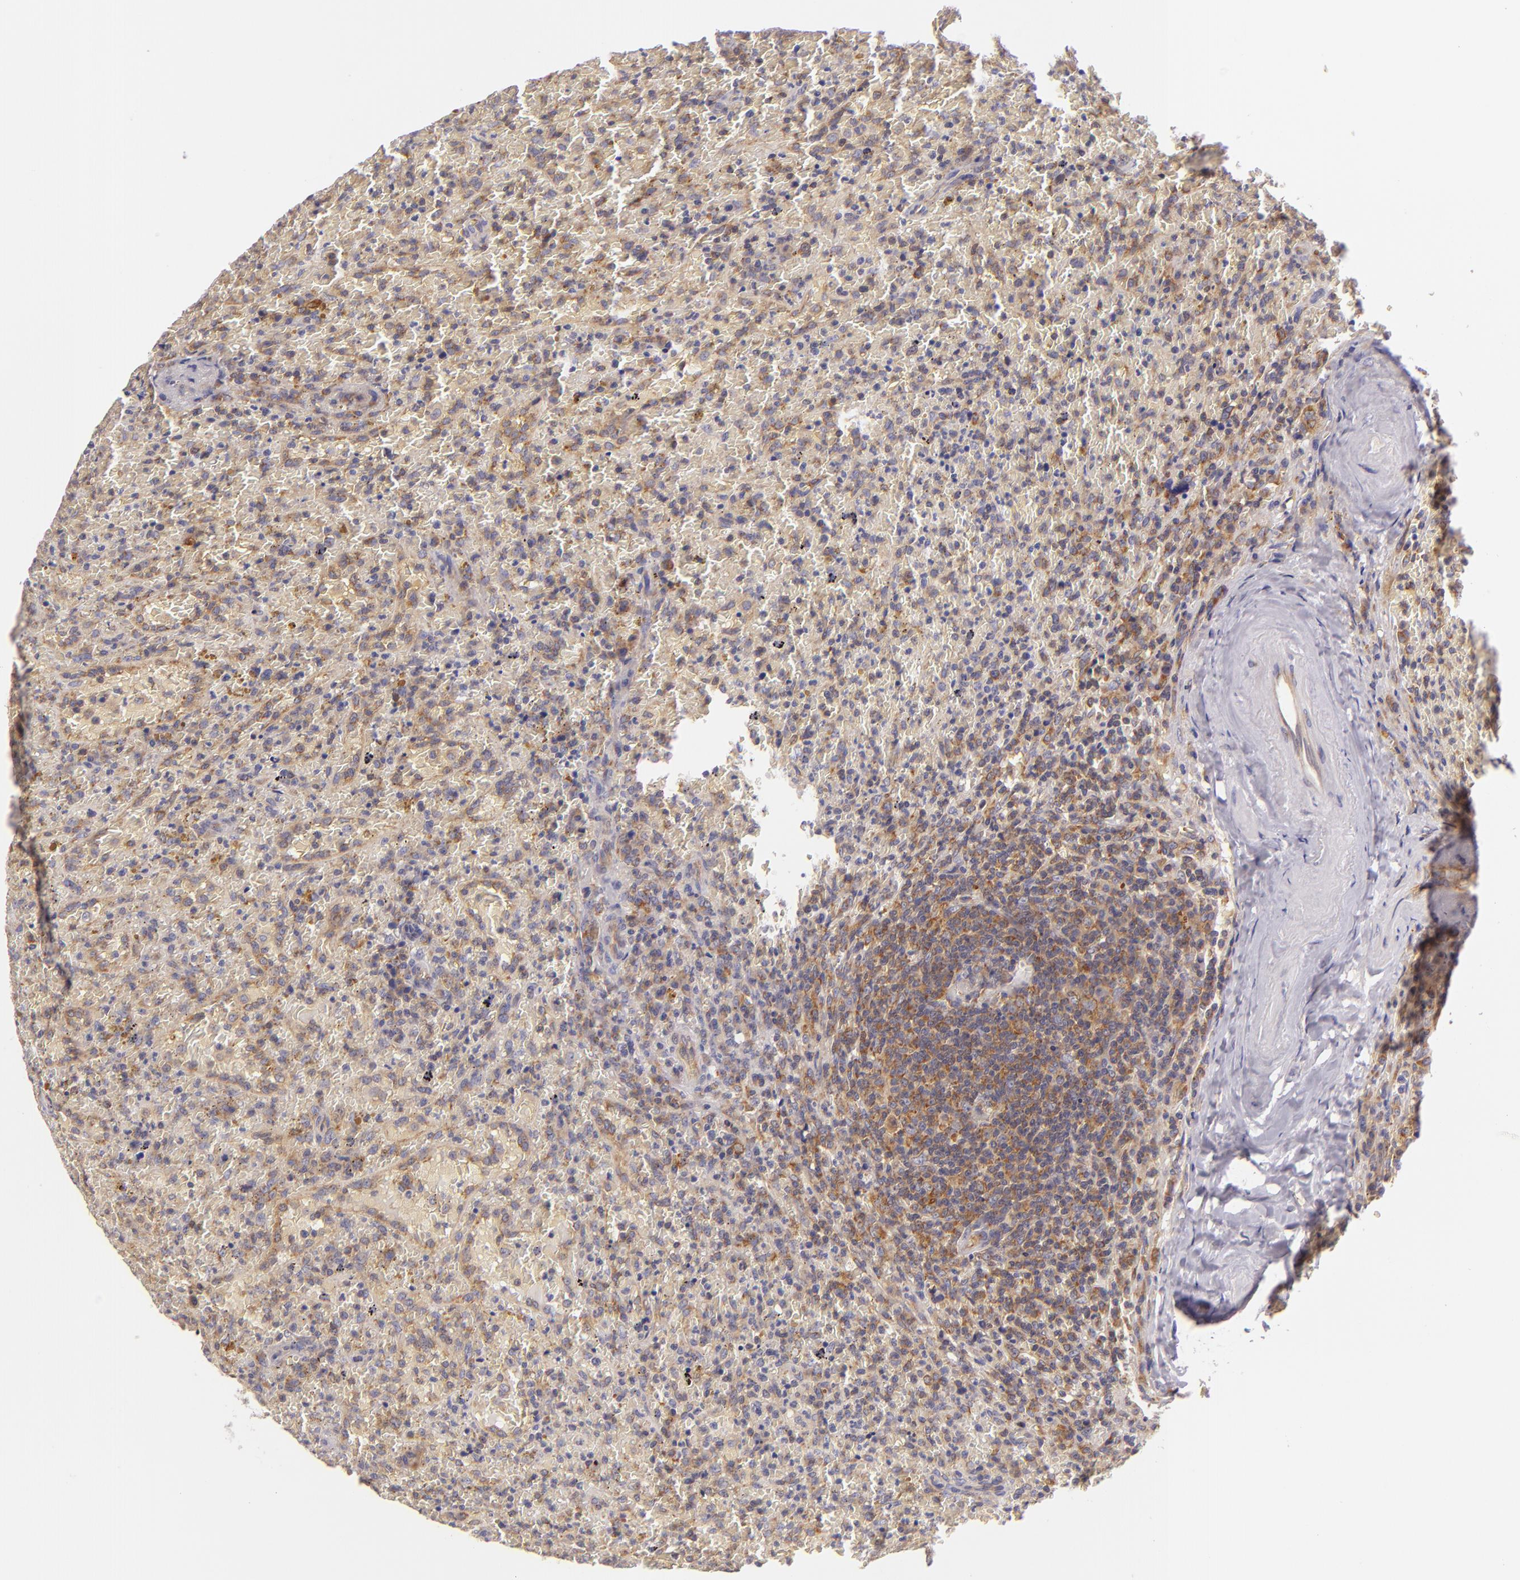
{"staining": {"intensity": "moderate", "quantity": "25%-75%", "location": "cytoplasmic/membranous"}, "tissue": "lymphoma", "cell_type": "Tumor cells", "image_type": "cancer", "snomed": [{"axis": "morphology", "description": "Malignant lymphoma, non-Hodgkin's type, High grade"}, {"axis": "topography", "description": "Spleen"}, {"axis": "topography", "description": "Lymph node"}], "caption": "Protein staining of malignant lymphoma, non-Hodgkin's type (high-grade) tissue reveals moderate cytoplasmic/membranous staining in approximately 25%-75% of tumor cells. (DAB (3,3'-diaminobenzidine) IHC with brightfield microscopy, high magnification).", "gene": "UPF3B", "patient": {"sex": "female", "age": 70}}